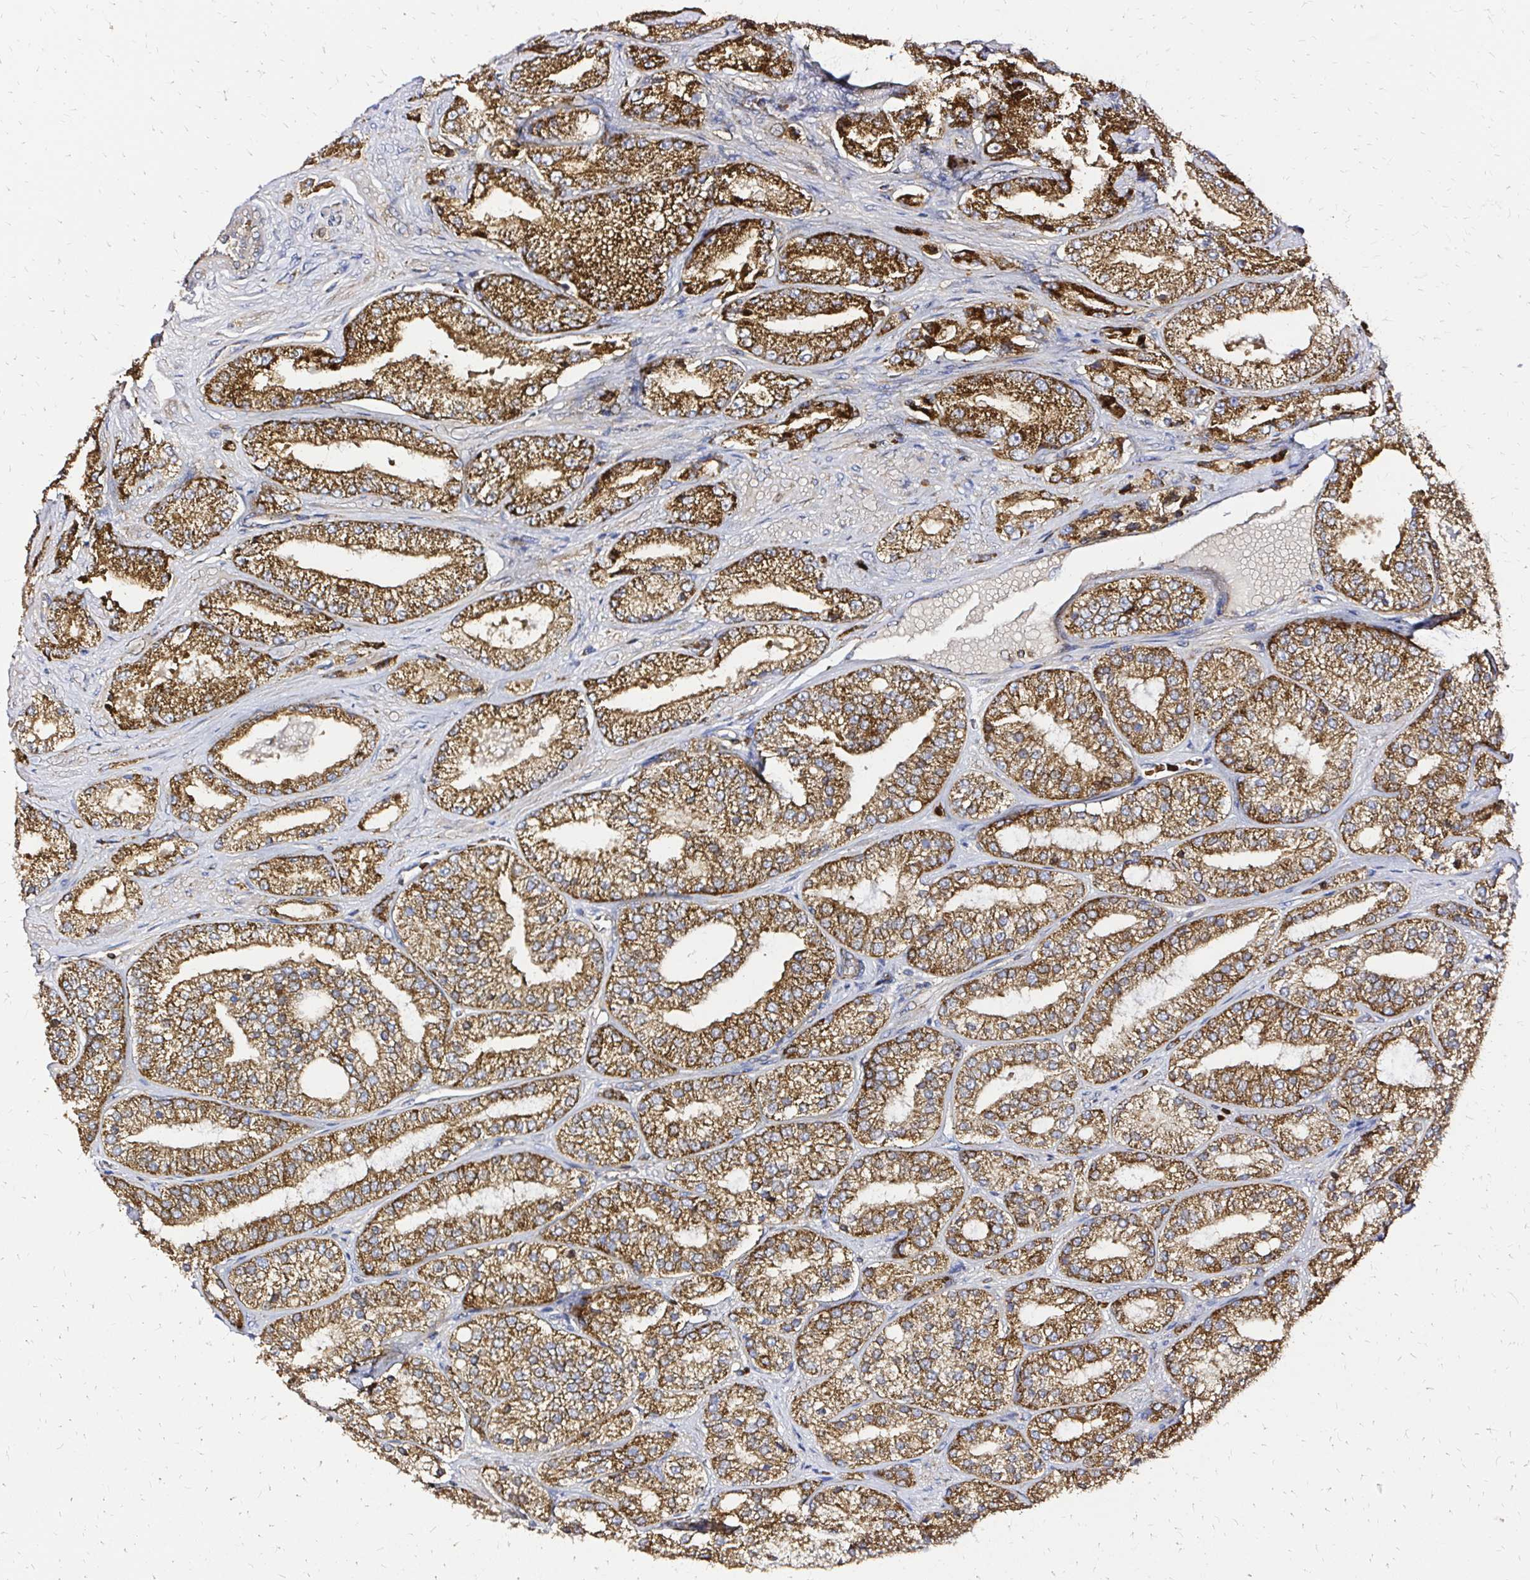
{"staining": {"intensity": "moderate", "quantity": ">75%", "location": "cytoplasmic/membranous"}, "tissue": "prostate cancer", "cell_type": "Tumor cells", "image_type": "cancer", "snomed": [{"axis": "morphology", "description": "Adenocarcinoma, High grade"}, {"axis": "topography", "description": "Prostate"}], "caption": "IHC of prostate cancer (high-grade adenocarcinoma) displays medium levels of moderate cytoplasmic/membranous positivity in about >75% of tumor cells. The staining was performed using DAB to visualize the protein expression in brown, while the nuclei were stained in blue with hematoxylin (Magnification: 20x).", "gene": "MRPL13", "patient": {"sex": "male", "age": 68}}